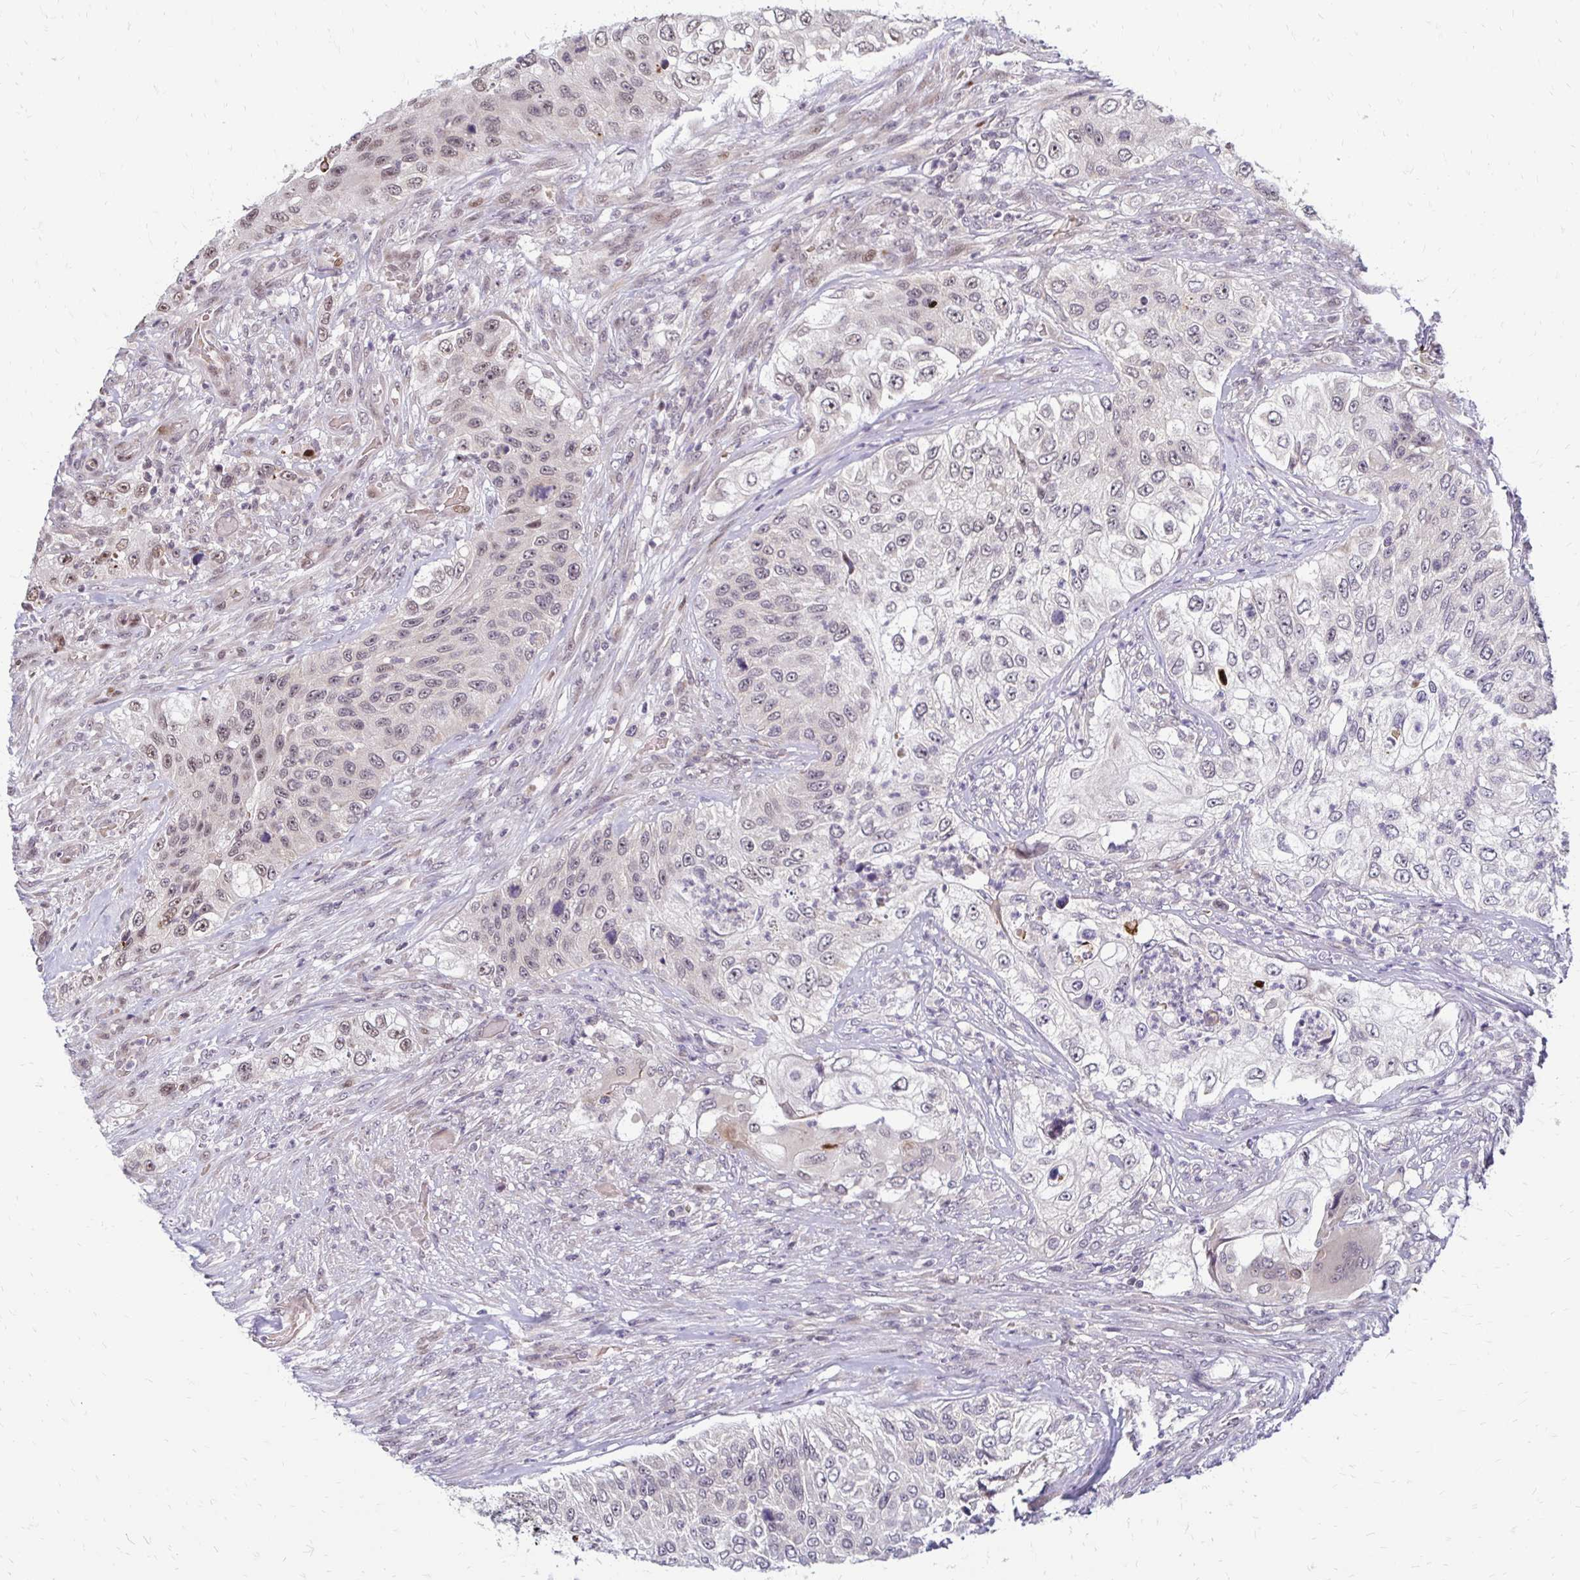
{"staining": {"intensity": "moderate", "quantity": "<25%", "location": "nuclear"}, "tissue": "urothelial cancer", "cell_type": "Tumor cells", "image_type": "cancer", "snomed": [{"axis": "morphology", "description": "Urothelial carcinoma, High grade"}, {"axis": "topography", "description": "Urinary bladder"}], "caption": "Human urothelial carcinoma (high-grade) stained for a protein (brown) reveals moderate nuclear positive expression in about <25% of tumor cells.", "gene": "TRIR", "patient": {"sex": "female", "age": 60}}